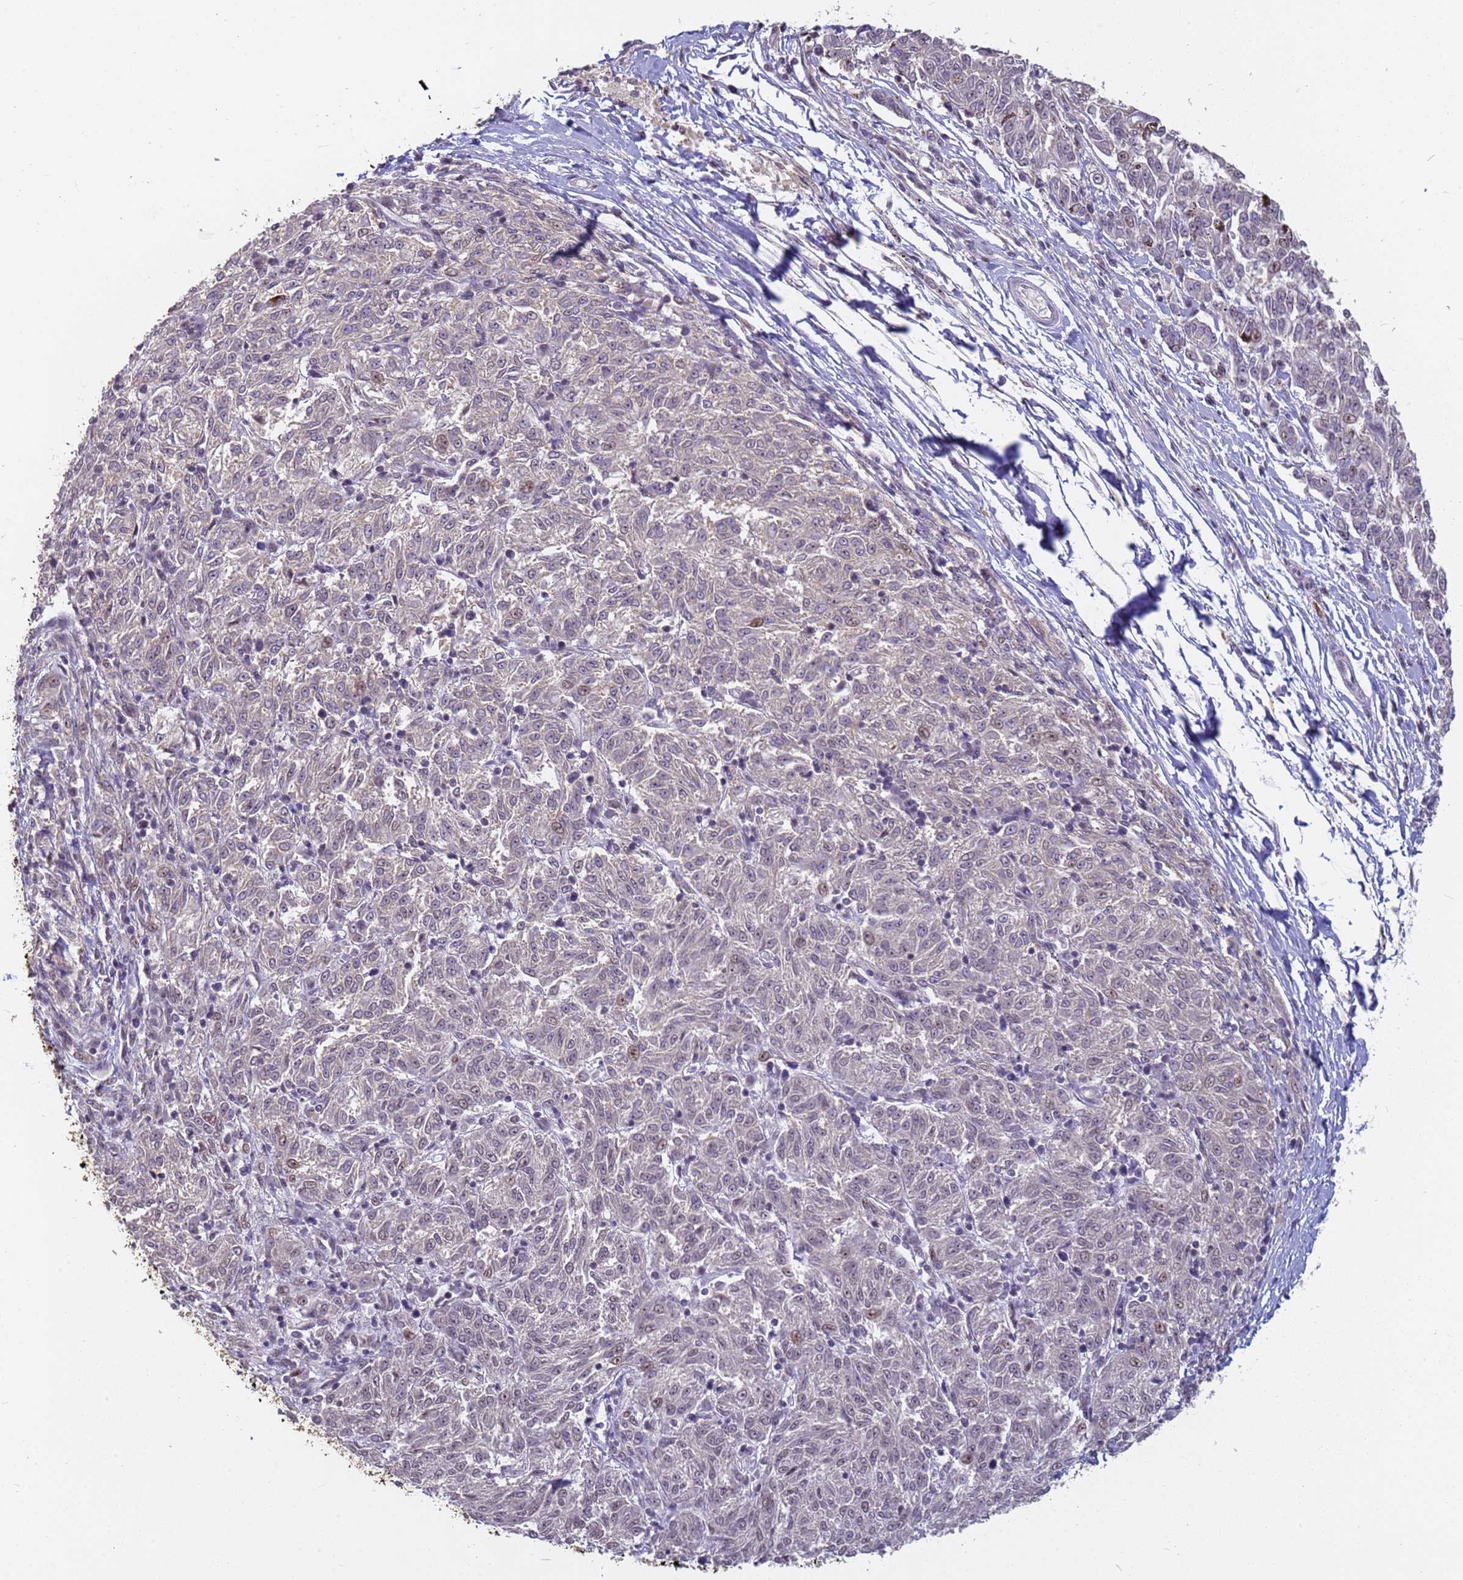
{"staining": {"intensity": "moderate", "quantity": "<25%", "location": "nuclear"}, "tissue": "melanoma", "cell_type": "Tumor cells", "image_type": "cancer", "snomed": [{"axis": "morphology", "description": "Malignant melanoma, NOS"}, {"axis": "topography", "description": "Skin"}], "caption": "A brown stain highlights moderate nuclear expression of a protein in human malignant melanoma tumor cells.", "gene": "VWA3A", "patient": {"sex": "female", "age": 72}}